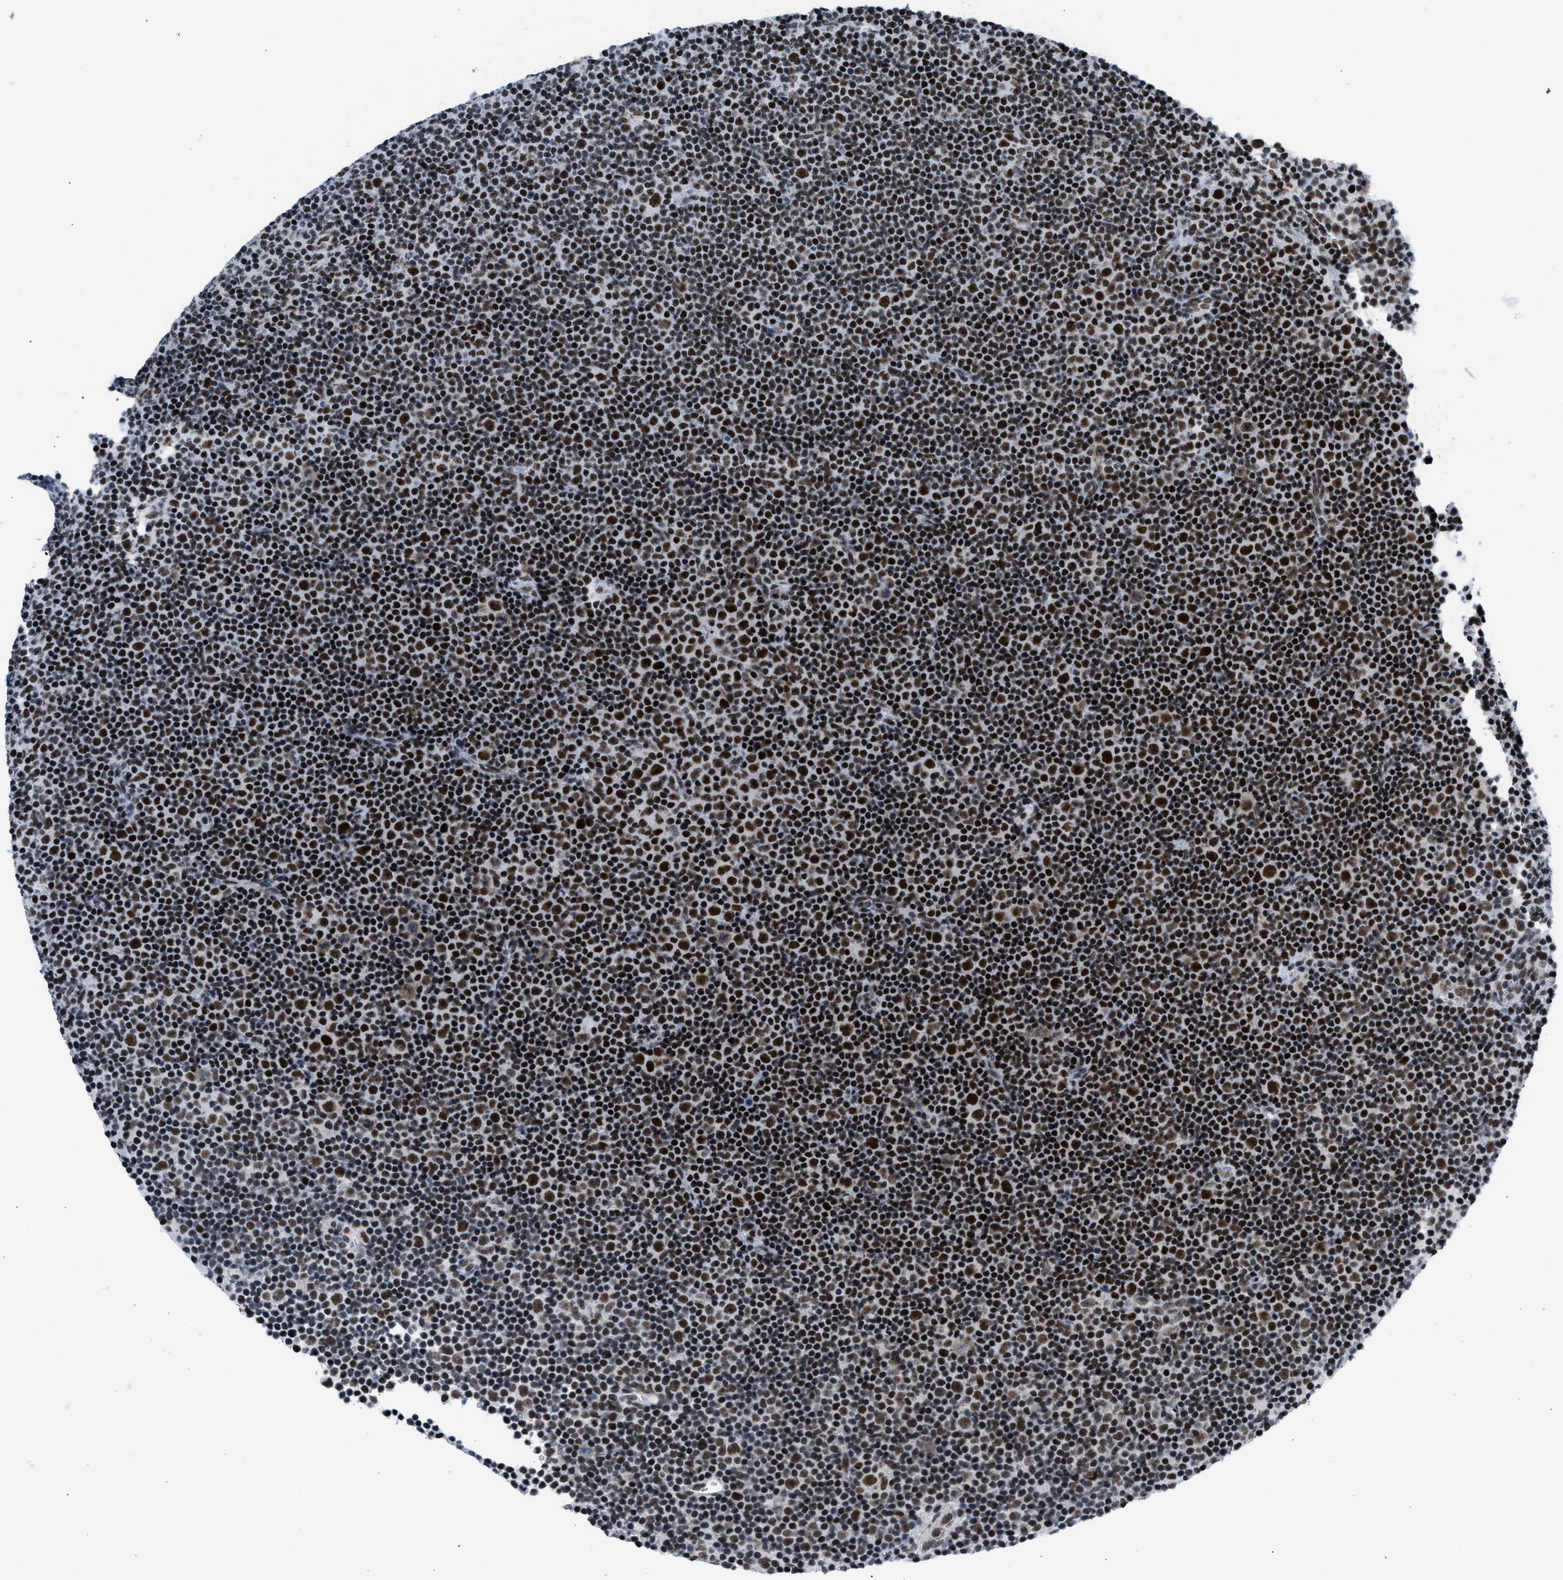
{"staining": {"intensity": "strong", "quantity": ">75%", "location": "nuclear"}, "tissue": "lymphoma", "cell_type": "Tumor cells", "image_type": "cancer", "snomed": [{"axis": "morphology", "description": "Malignant lymphoma, non-Hodgkin's type, Low grade"}, {"axis": "topography", "description": "Lymph node"}], "caption": "Strong nuclear protein staining is appreciated in approximately >75% of tumor cells in malignant lymphoma, non-Hodgkin's type (low-grade). The staining is performed using DAB brown chromogen to label protein expression. The nuclei are counter-stained blue using hematoxylin.", "gene": "TERF2IP", "patient": {"sex": "female", "age": 67}}